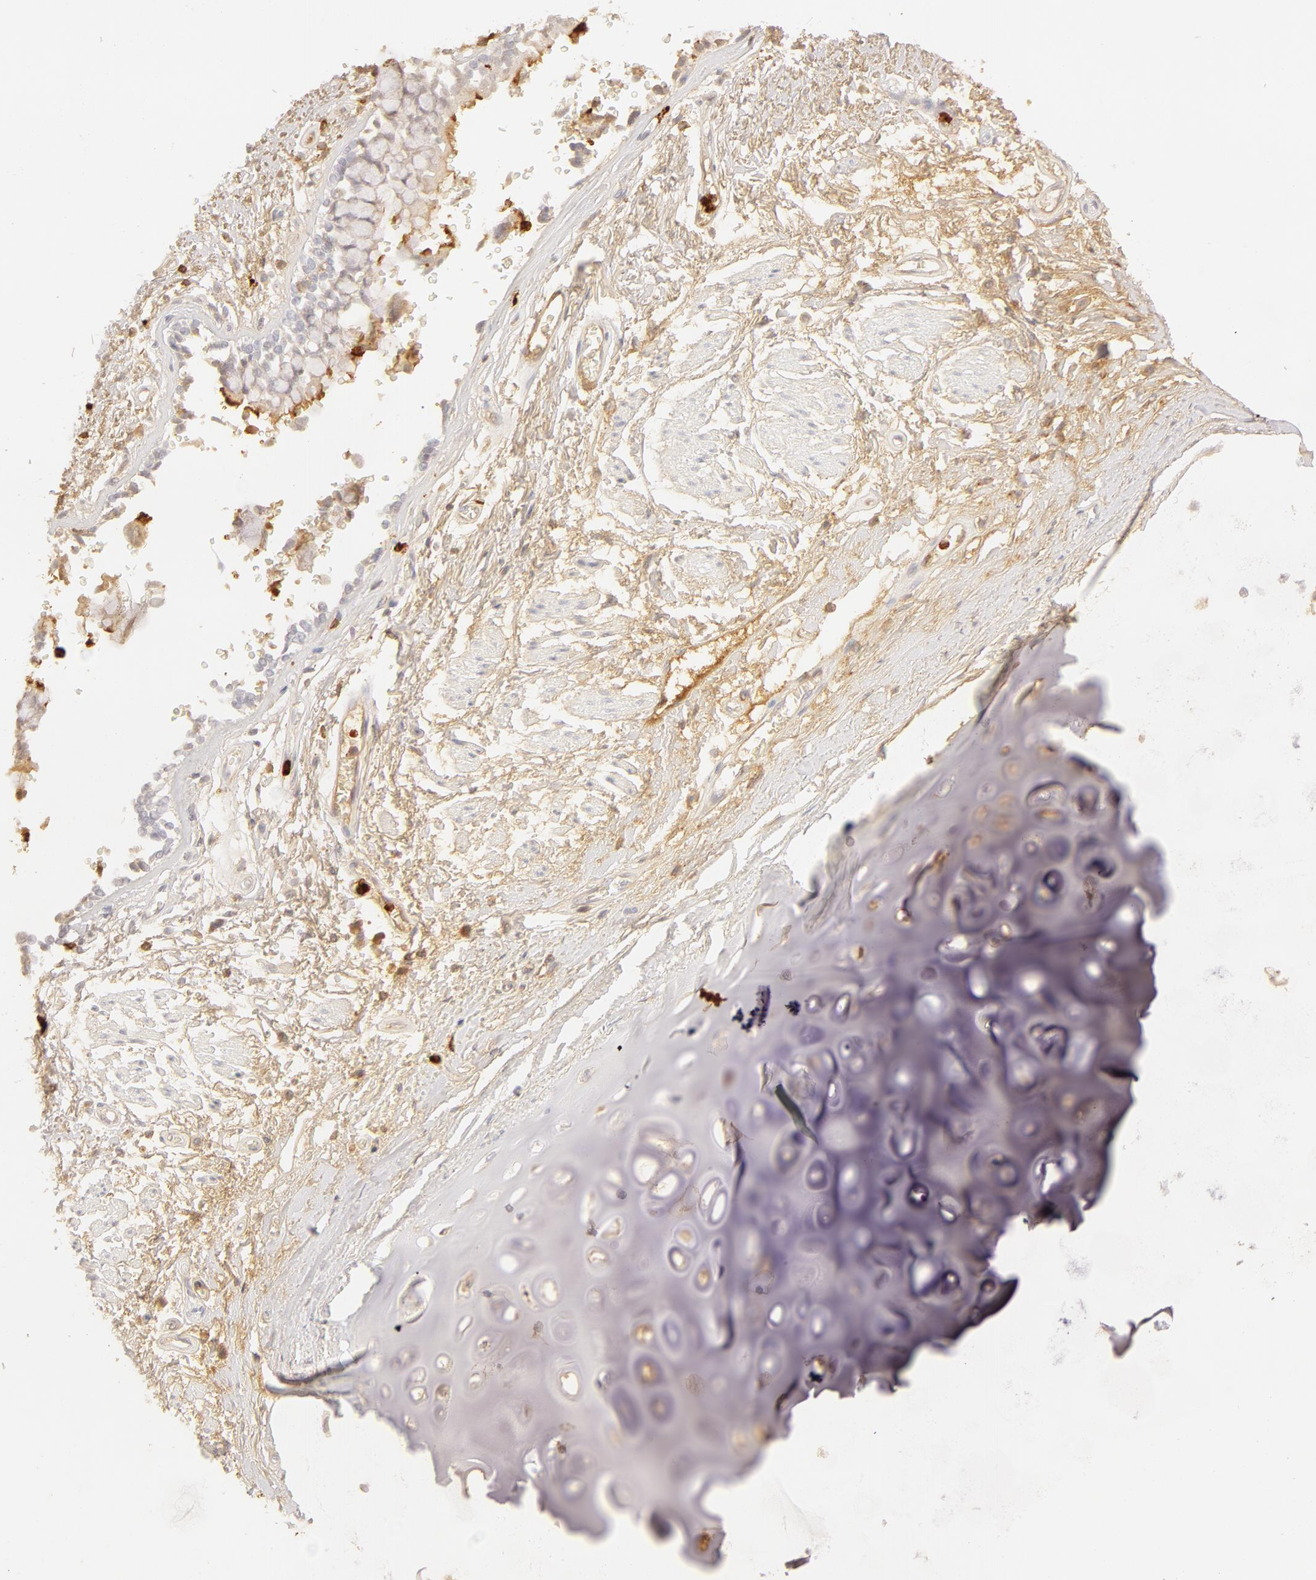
{"staining": {"intensity": "negative", "quantity": "none", "location": "none"}, "tissue": "adipose tissue", "cell_type": "Adipocytes", "image_type": "normal", "snomed": [{"axis": "morphology", "description": "Normal tissue, NOS"}, {"axis": "topography", "description": "Cartilage tissue"}, {"axis": "topography", "description": "Lung"}], "caption": "DAB immunohistochemical staining of benign adipose tissue shows no significant expression in adipocytes.", "gene": "C1R", "patient": {"sex": "male", "age": 65}}